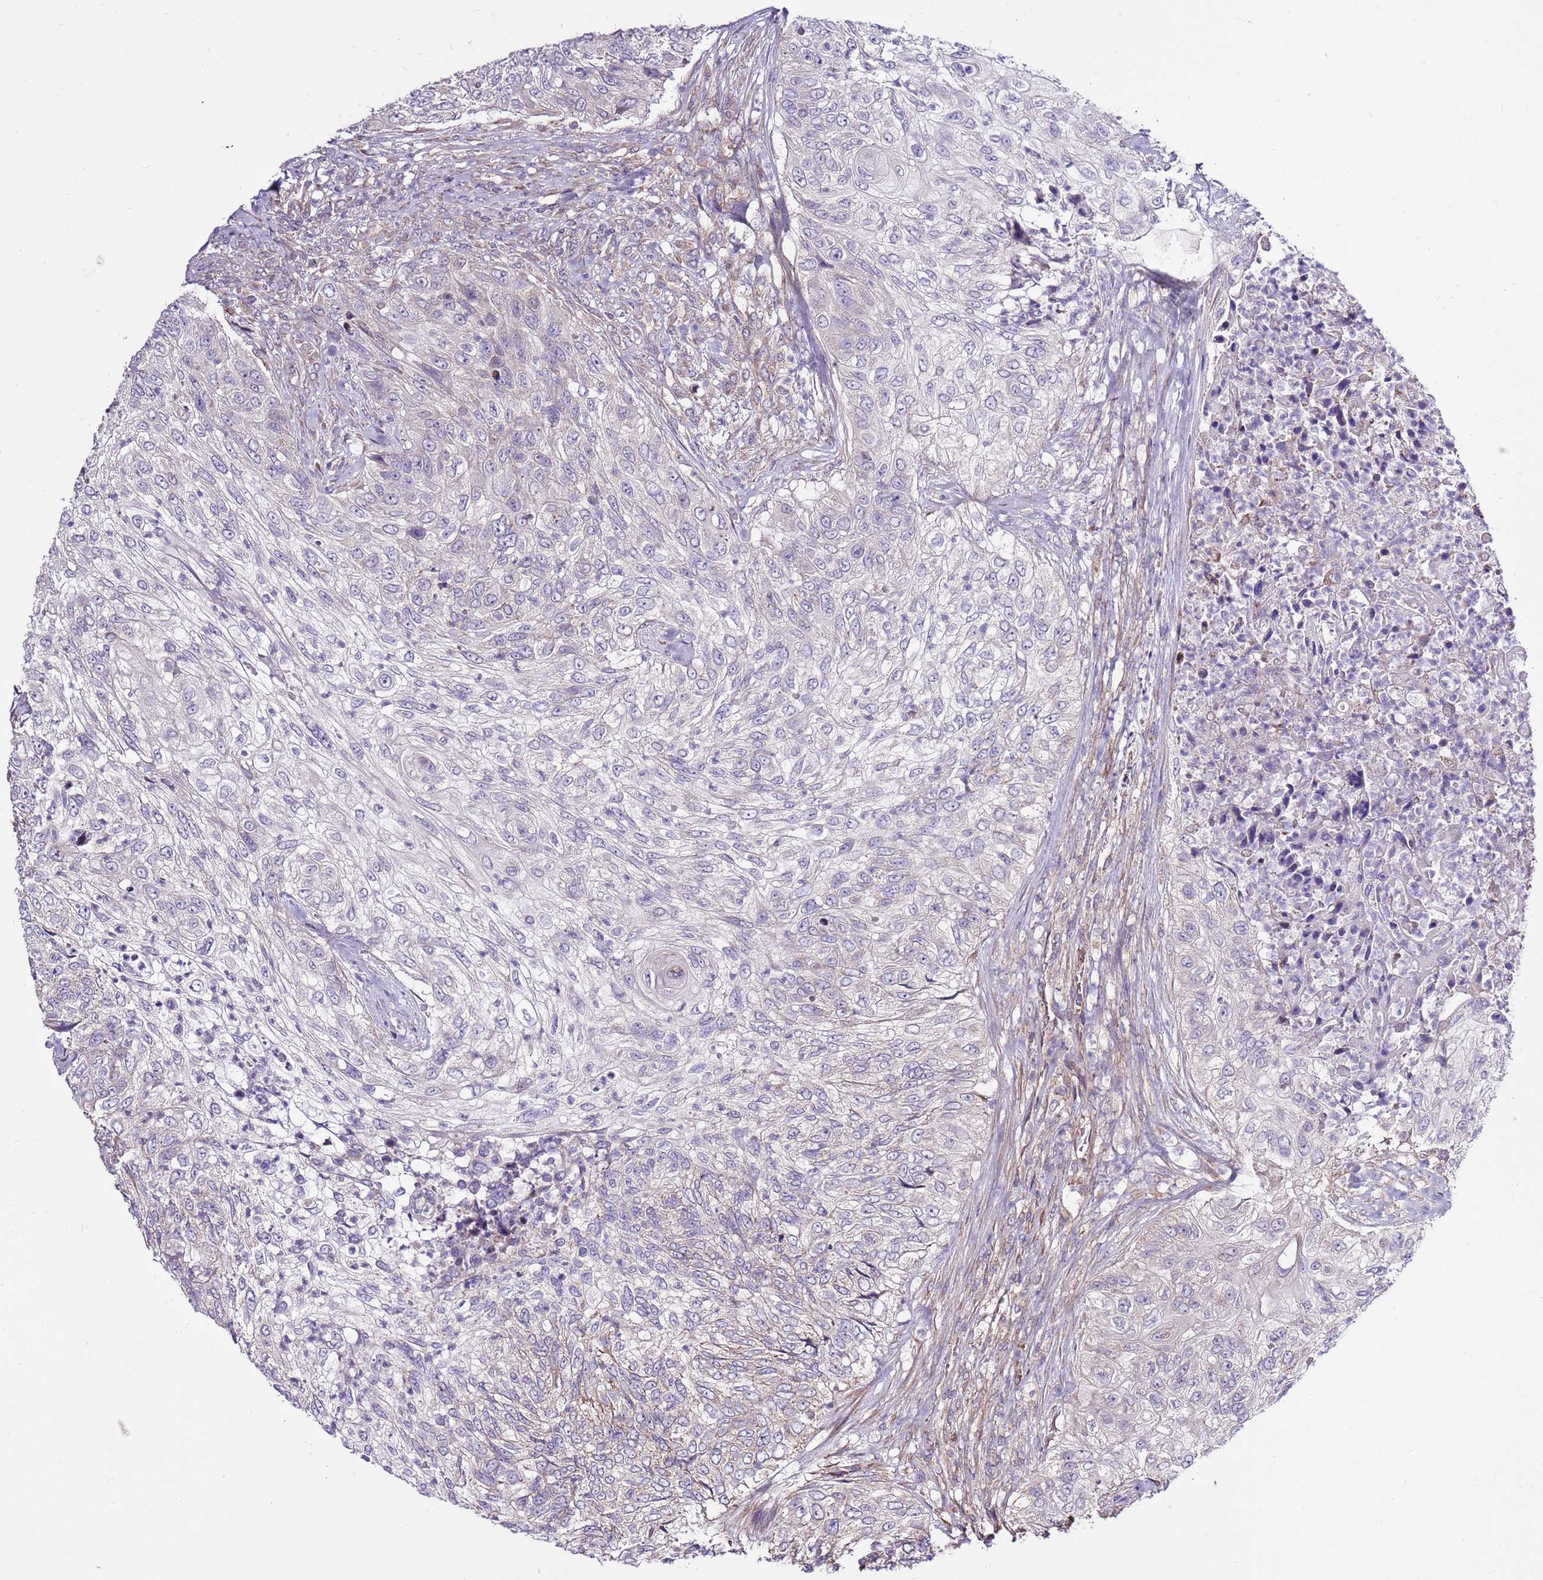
{"staining": {"intensity": "weak", "quantity": "<25%", "location": "cytoplasmic/membranous"}, "tissue": "urothelial cancer", "cell_type": "Tumor cells", "image_type": "cancer", "snomed": [{"axis": "morphology", "description": "Urothelial carcinoma, High grade"}, {"axis": "topography", "description": "Urinary bladder"}], "caption": "Immunohistochemical staining of human high-grade urothelial carcinoma reveals no significant positivity in tumor cells. (Immunohistochemistry, brightfield microscopy, high magnification).", "gene": "SMG1", "patient": {"sex": "female", "age": 60}}